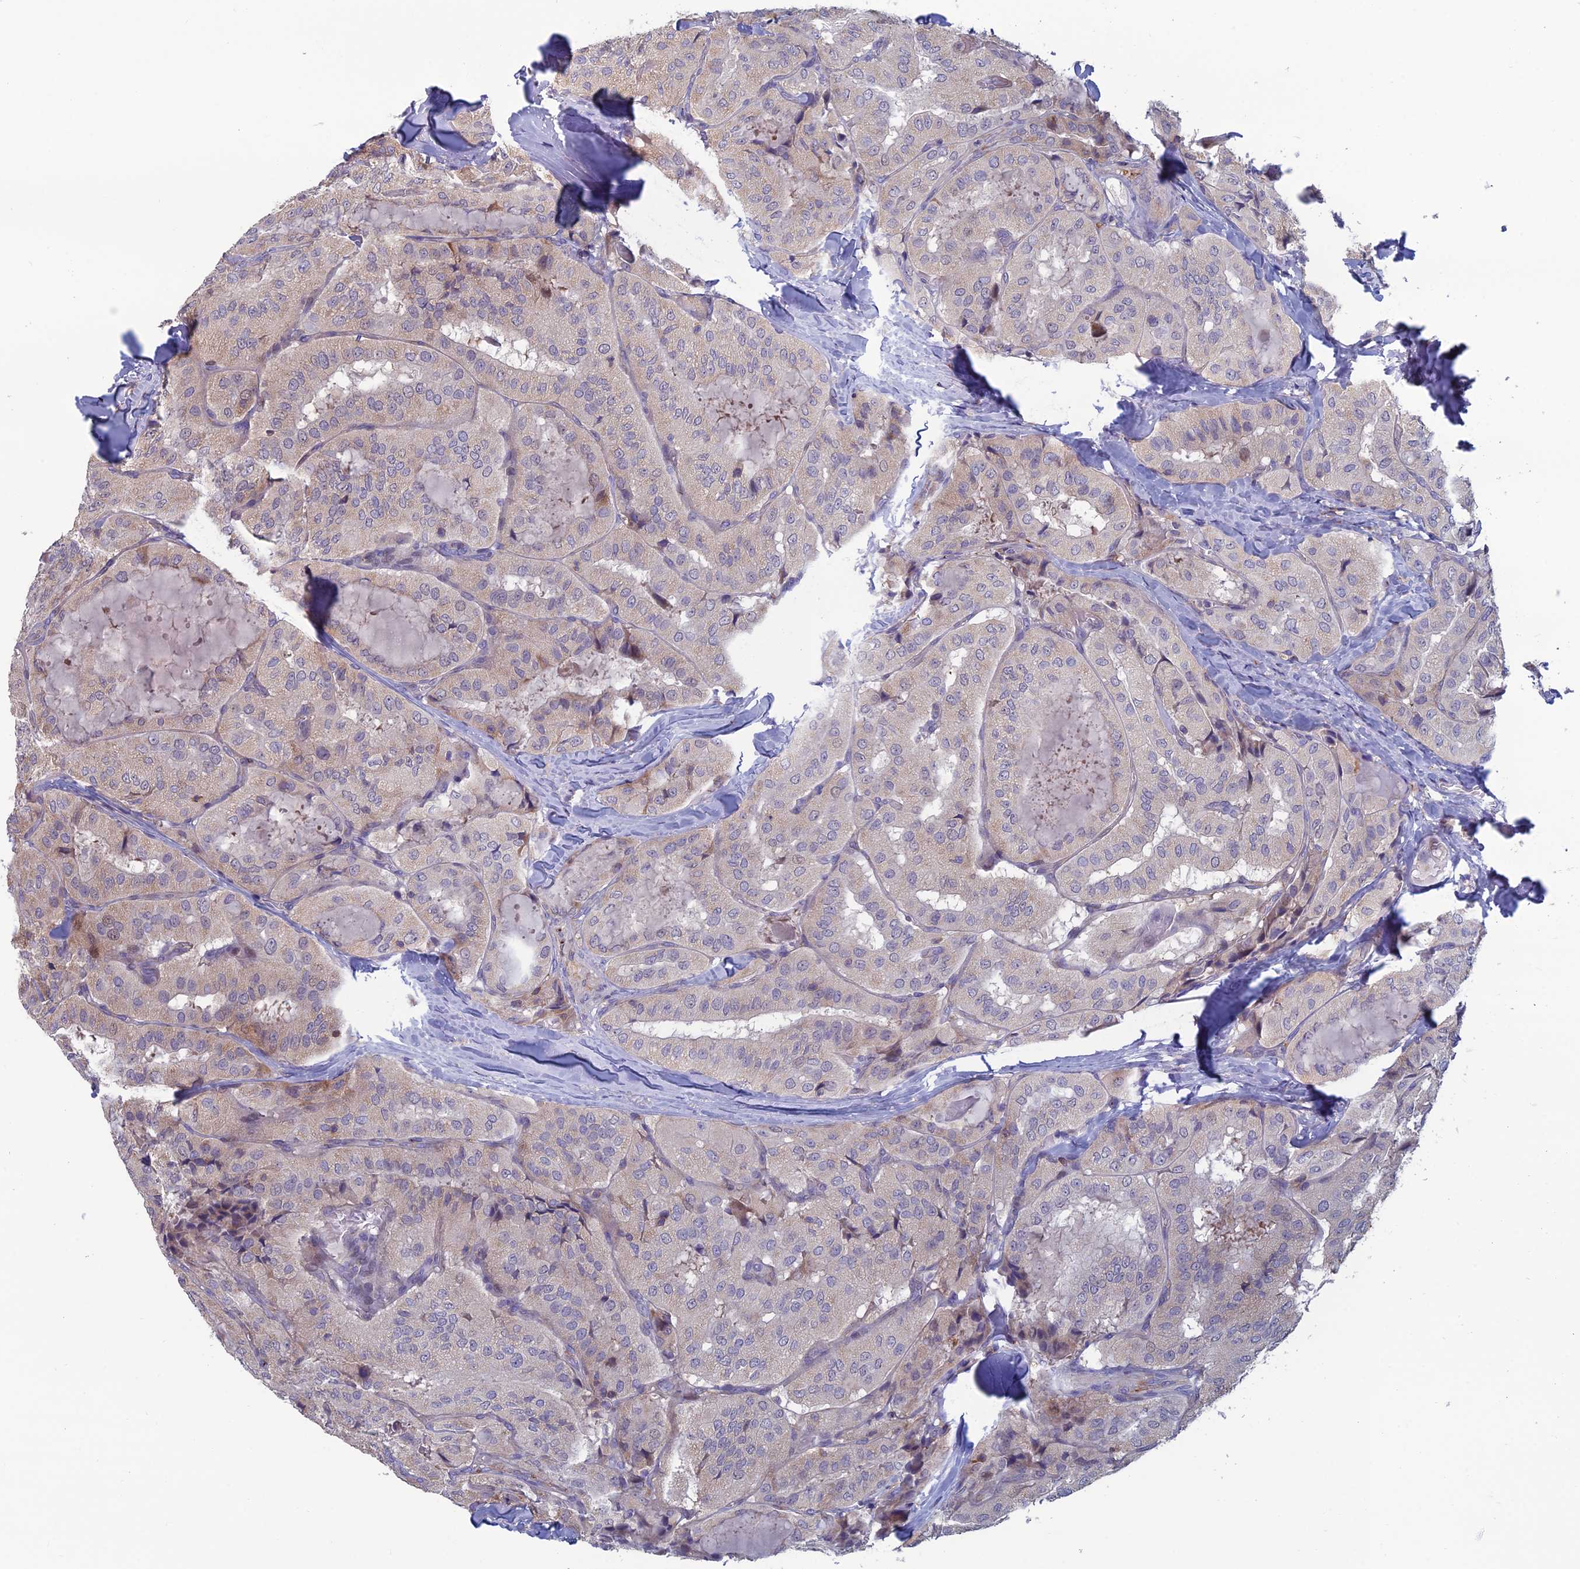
{"staining": {"intensity": "negative", "quantity": "none", "location": "none"}, "tissue": "thyroid cancer", "cell_type": "Tumor cells", "image_type": "cancer", "snomed": [{"axis": "morphology", "description": "Normal tissue, NOS"}, {"axis": "morphology", "description": "Papillary adenocarcinoma, NOS"}, {"axis": "topography", "description": "Thyroid gland"}], "caption": "Human thyroid cancer (papillary adenocarcinoma) stained for a protein using immunohistochemistry (IHC) shows no positivity in tumor cells.", "gene": "C15orf62", "patient": {"sex": "female", "age": 59}}